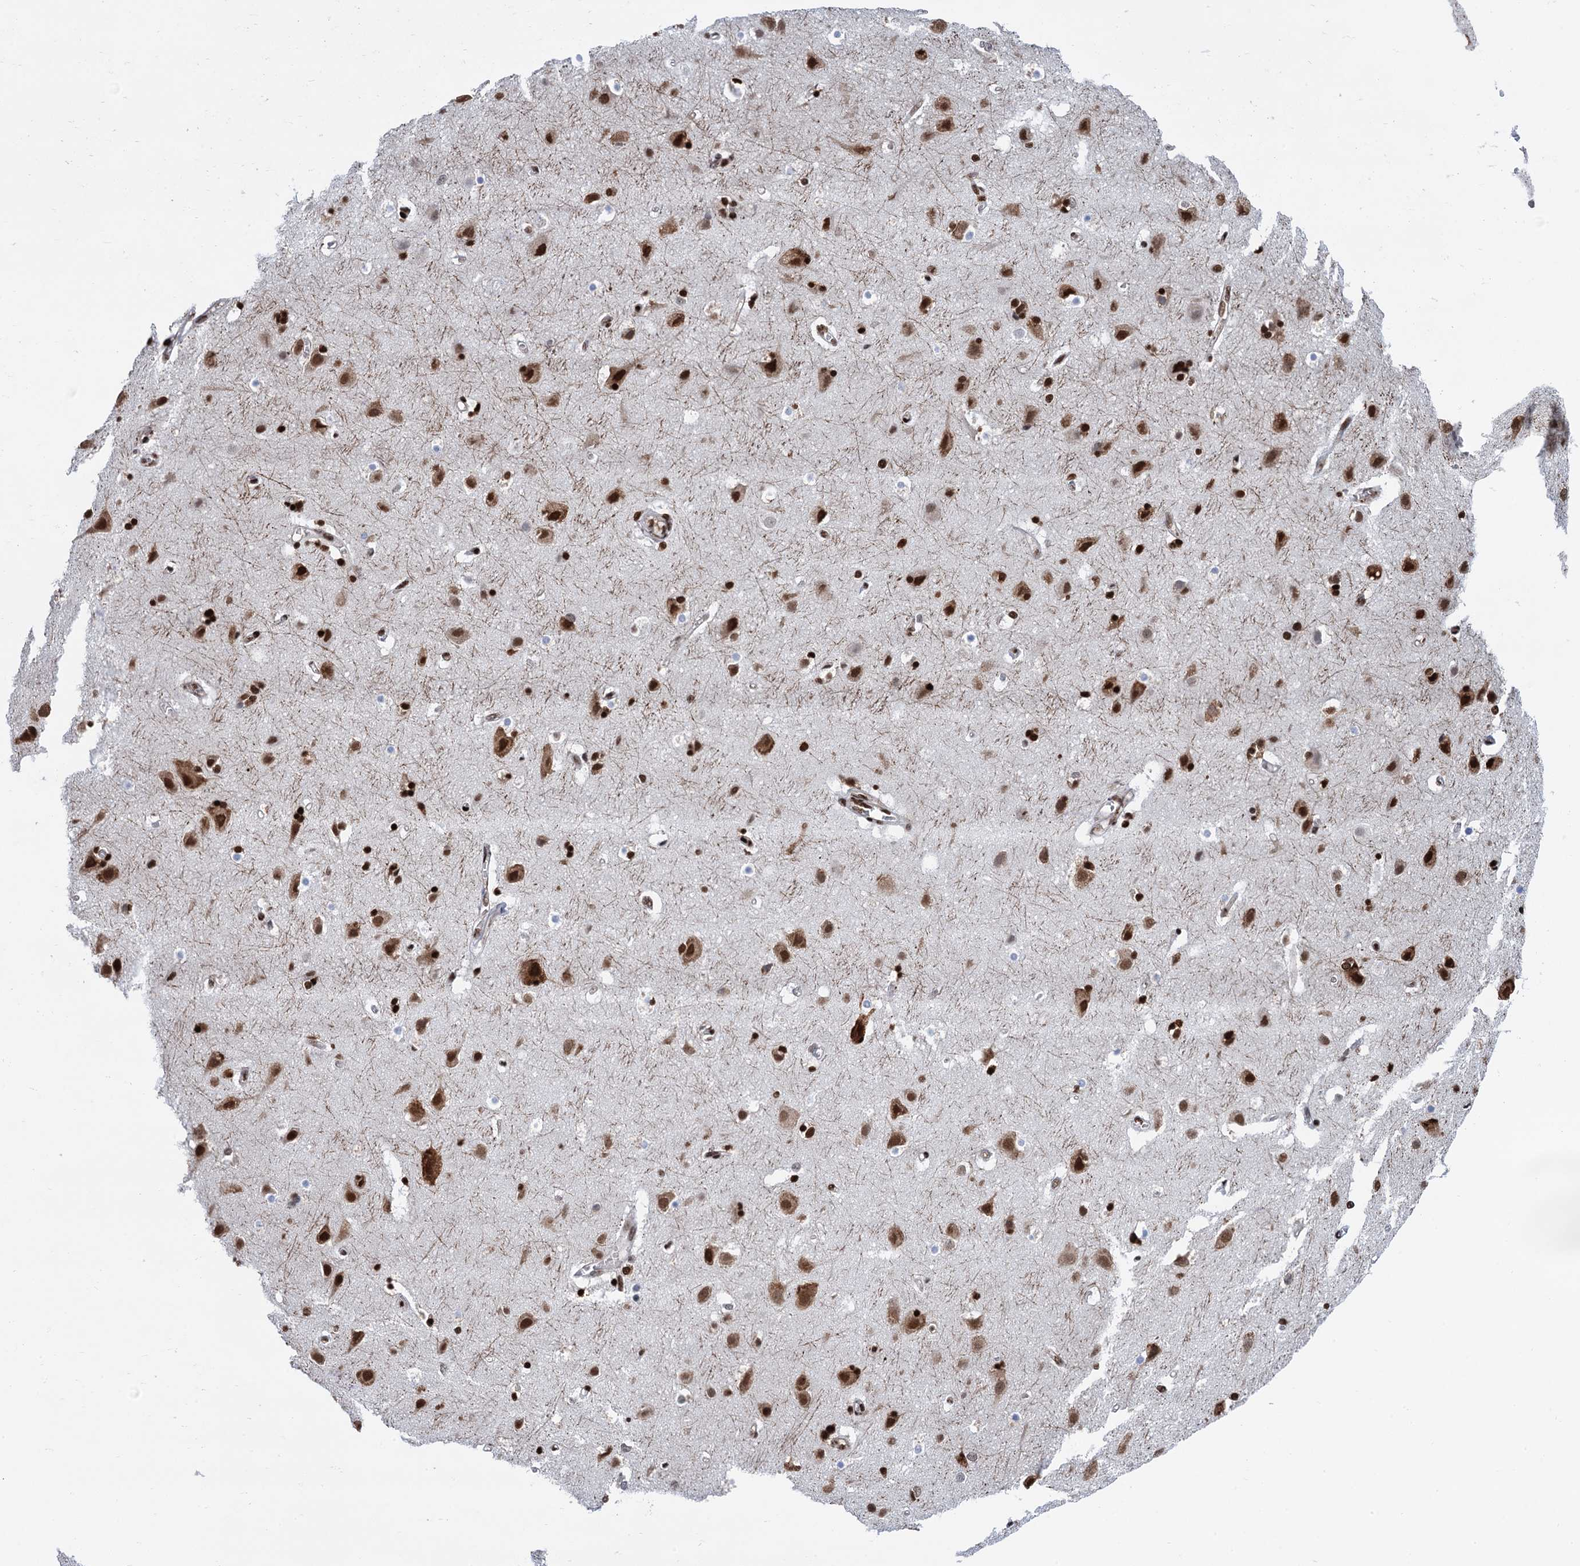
{"staining": {"intensity": "strong", "quantity": ">75%", "location": "nuclear"}, "tissue": "cerebral cortex", "cell_type": "Endothelial cells", "image_type": "normal", "snomed": [{"axis": "morphology", "description": "Normal tissue, NOS"}, {"axis": "topography", "description": "Cerebral cortex"}], "caption": "The image demonstrates a brown stain indicating the presence of a protein in the nuclear of endothelial cells in cerebral cortex.", "gene": "PPP4R1", "patient": {"sex": "male", "age": 54}}